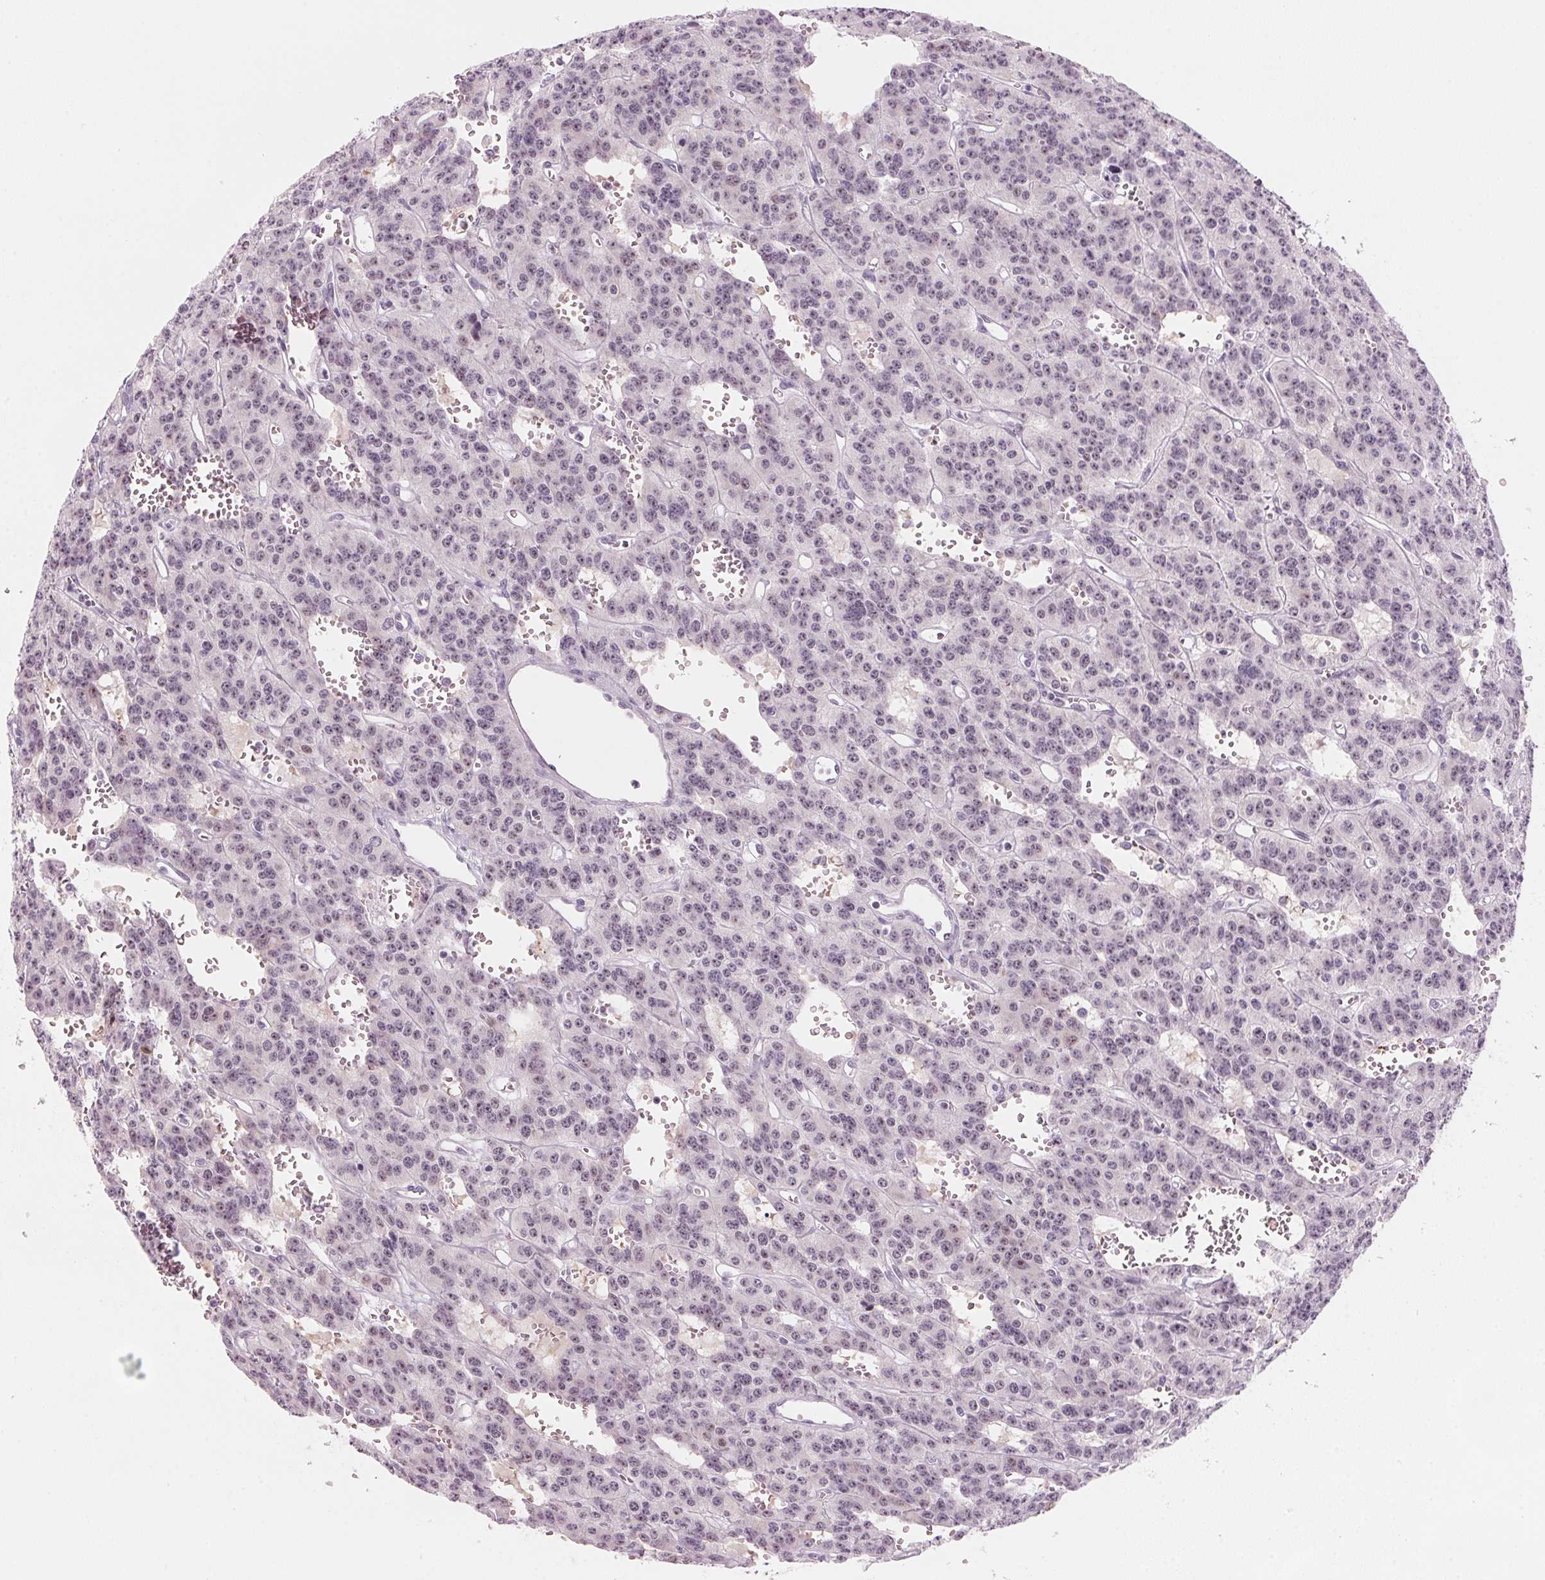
{"staining": {"intensity": "weak", "quantity": ">75%", "location": "nuclear"}, "tissue": "carcinoid", "cell_type": "Tumor cells", "image_type": "cancer", "snomed": [{"axis": "morphology", "description": "Carcinoid, malignant, NOS"}, {"axis": "topography", "description": "Lung"}], "caption": "Immunohistochemical staining of malignant carcinoid demonstrates low levels of weak nuclear staining in about >75% of tumor cells.", "gene": "DNTTIP2", "patient": {"sex": "female", "age": 71}}